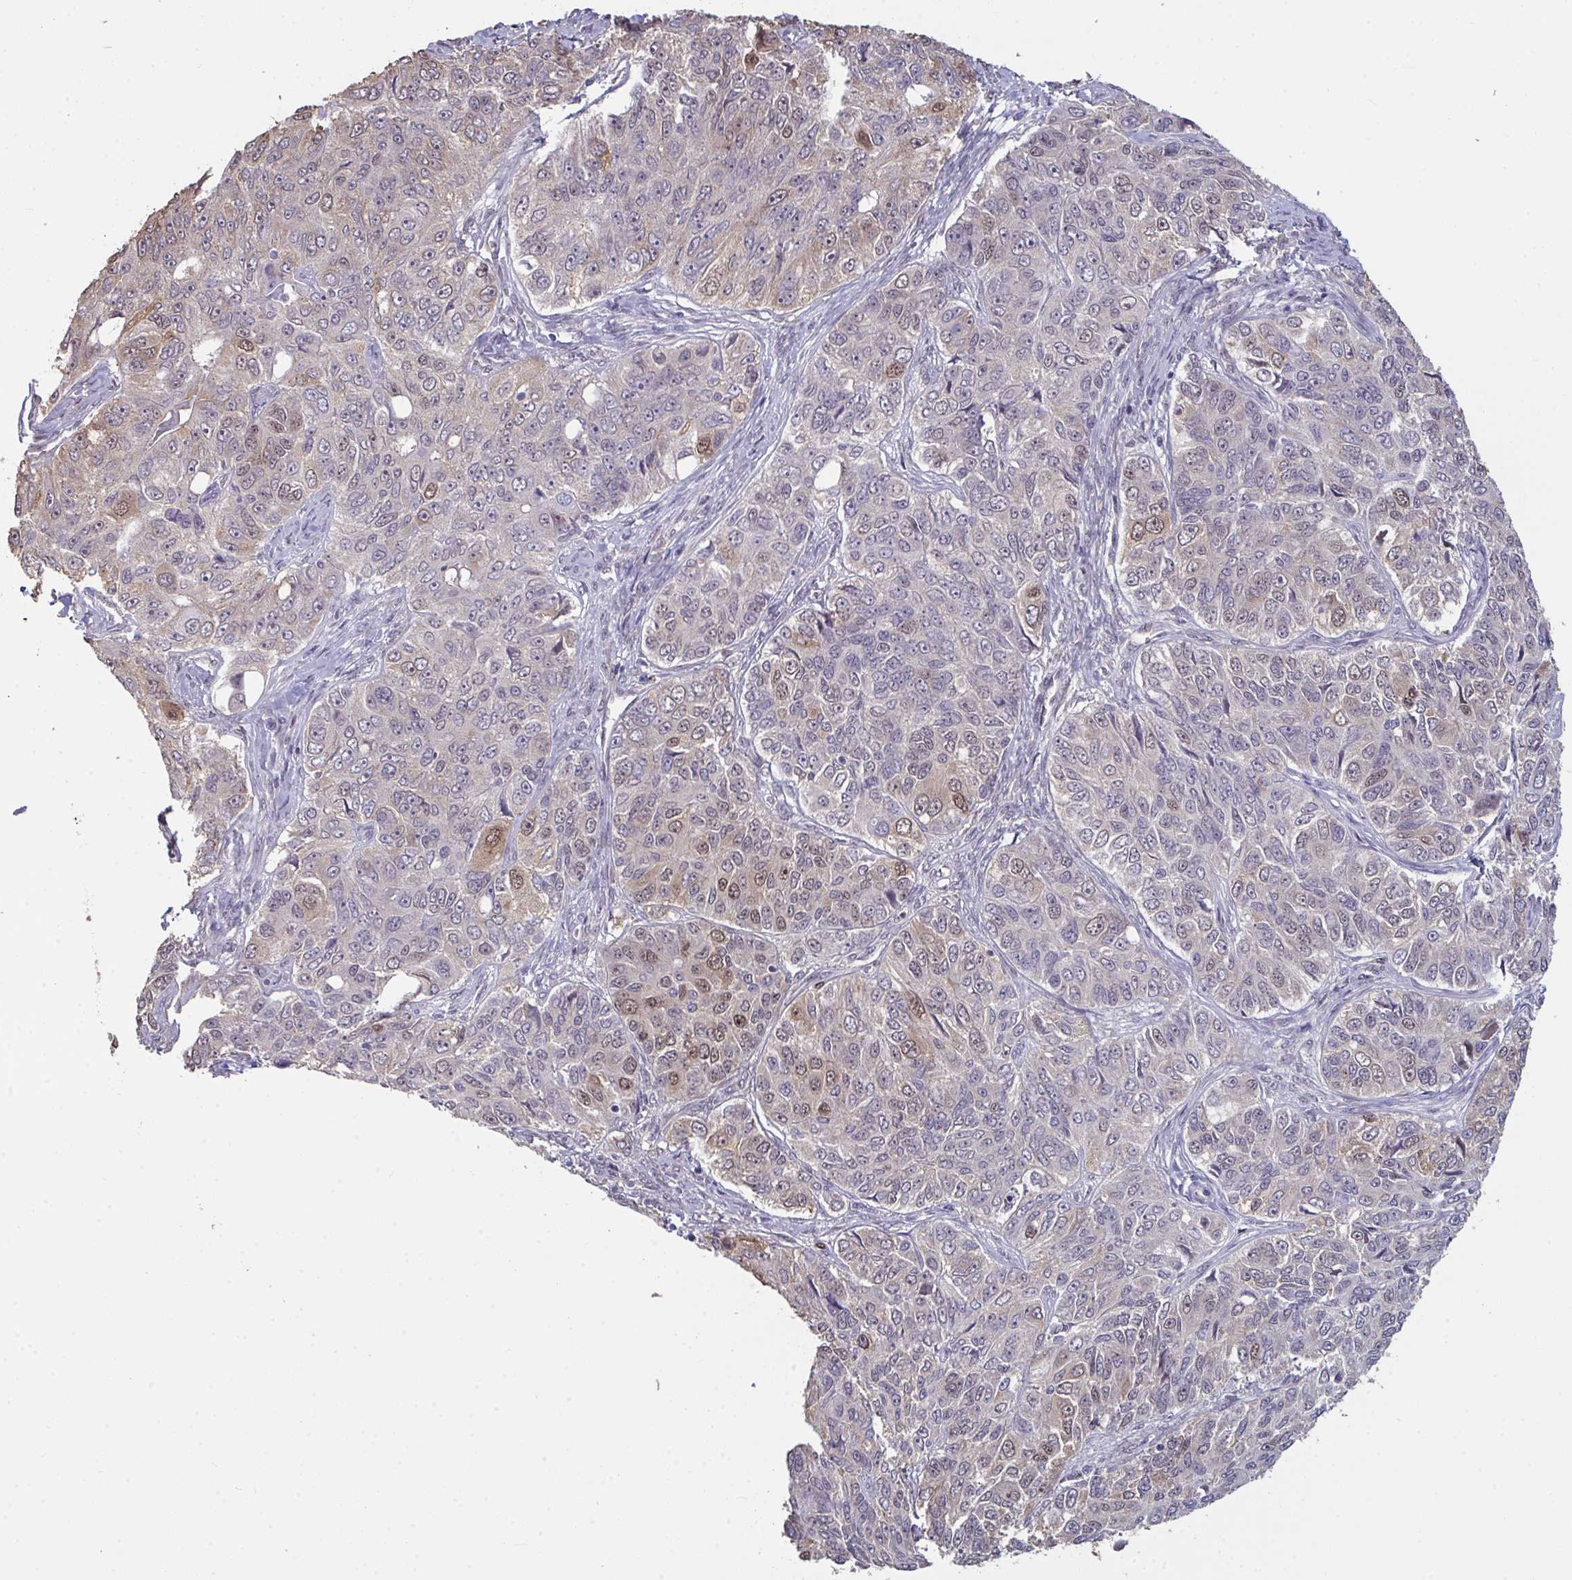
{"staining": {"intensity": "weak", "quantity": "<25%", "location": "cytoplasmic/membranous,nuclear"}, "tissue": "ovarian cancer", "cell_type": "Tumor cells", "image_type": "cancer", "snomed": [{"axis": "morphology", "description": "Carcinoma, endometroid"}, {"axis": "topography", "description": "Ovary"}], "caption": "The image reveals no significant expression in tumor cells of endometroid carcinoma (ovarian).", "gene": "SETD7", "patient": {"sex": "female", "age": 51}}